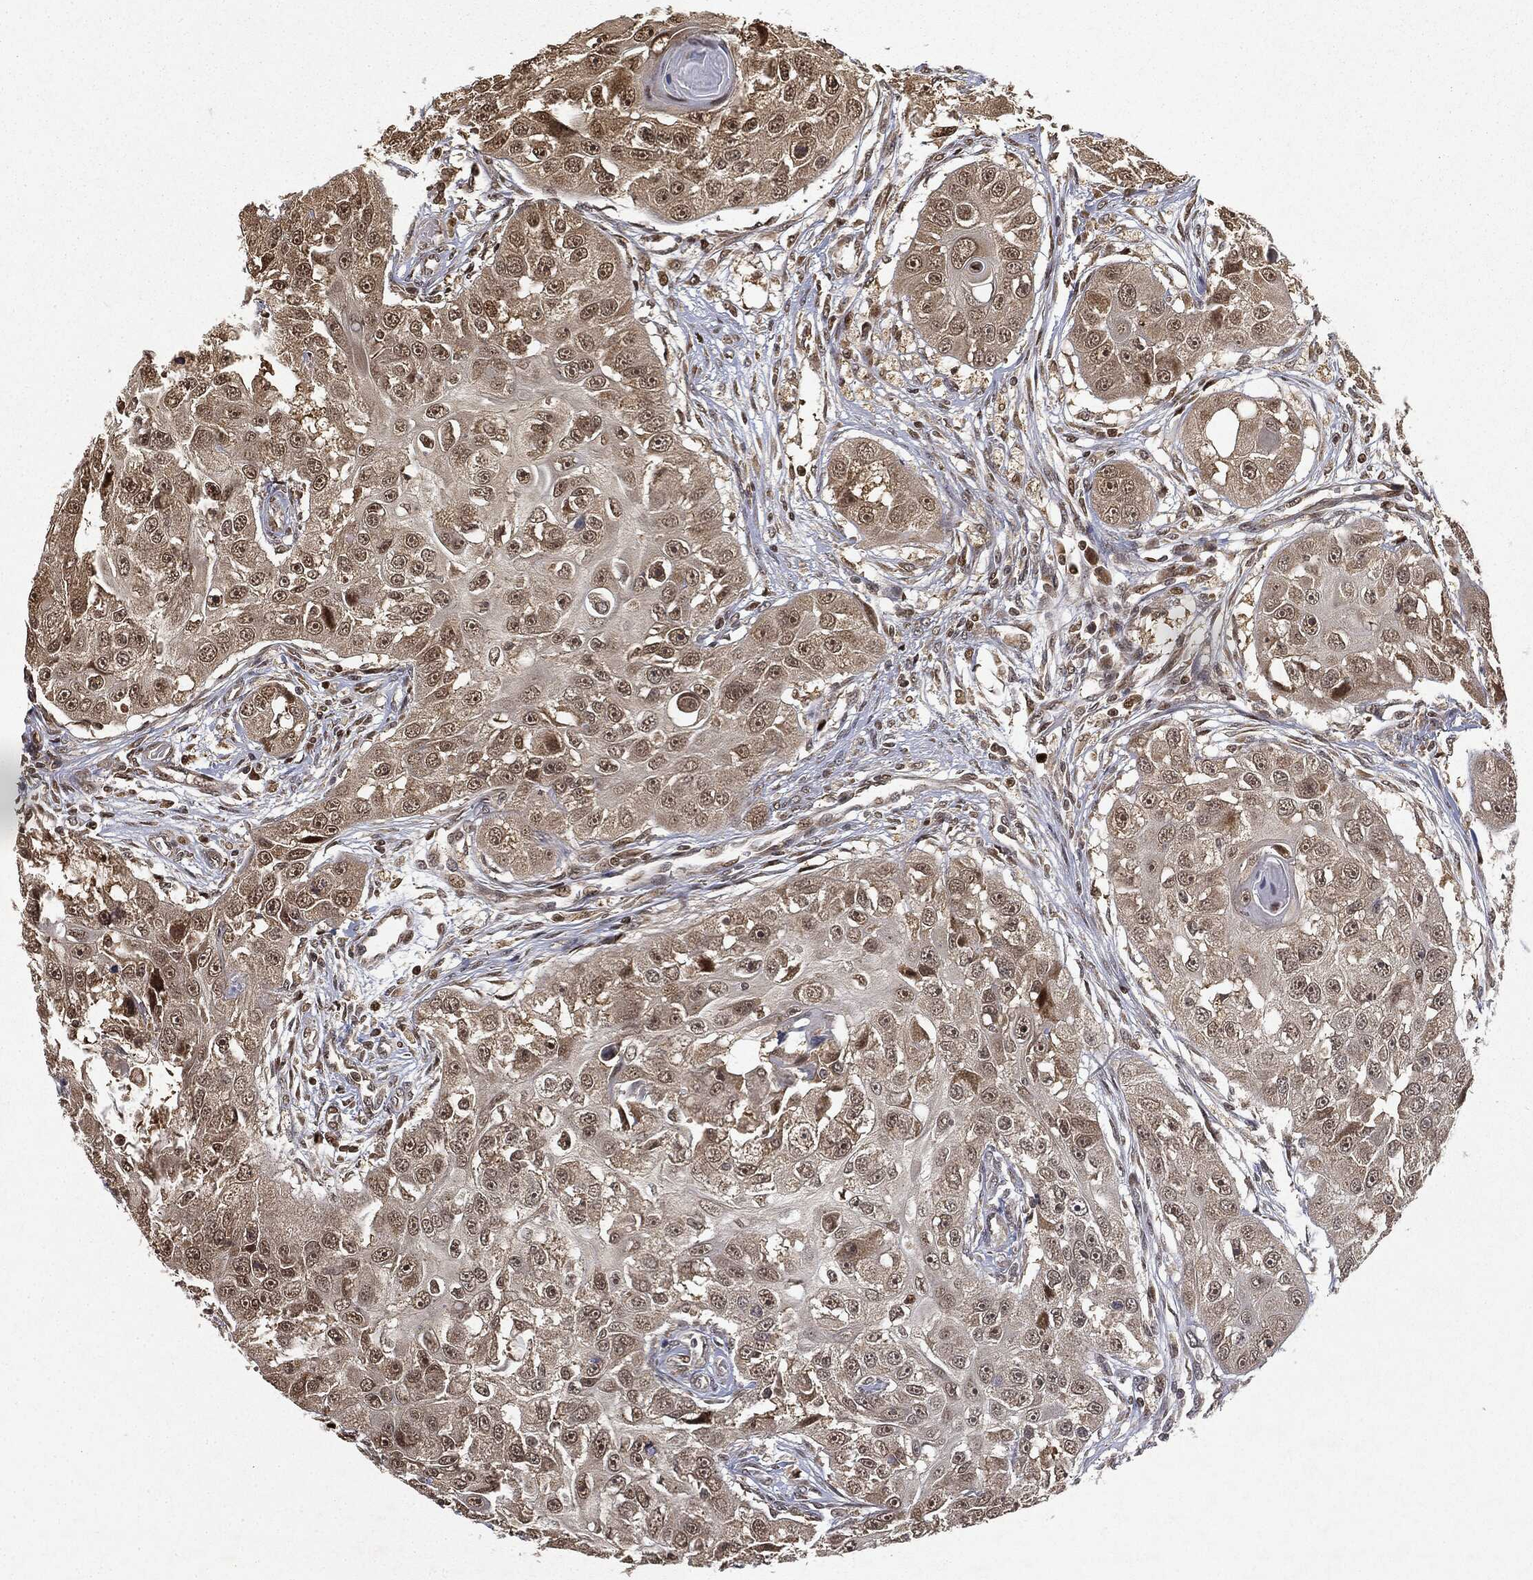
{"staining": {"intensity": "moderate", "quantity": "25%-75%", "location": "cytoplasmic/membranous,nuclear"}, "tissue": "head and neck cancer", "cell_type": "Tumor cells", "image_type": "cancer", "snomed": [{"axis": "morphology", "description": "Squamous cell carcinoma, NOS"}, {"axis": "topography", "description": "Head-Neck"}], "caption": "Human squamous cell carcinoma (head and neck) stained with a brown dye displays moderate cytoplasmic/membranous and nuclear positive expression in about 25%-75% of tumor cells.", "gene": "ZNHIT6", "patient": {"sex": "male", "age": 51}}